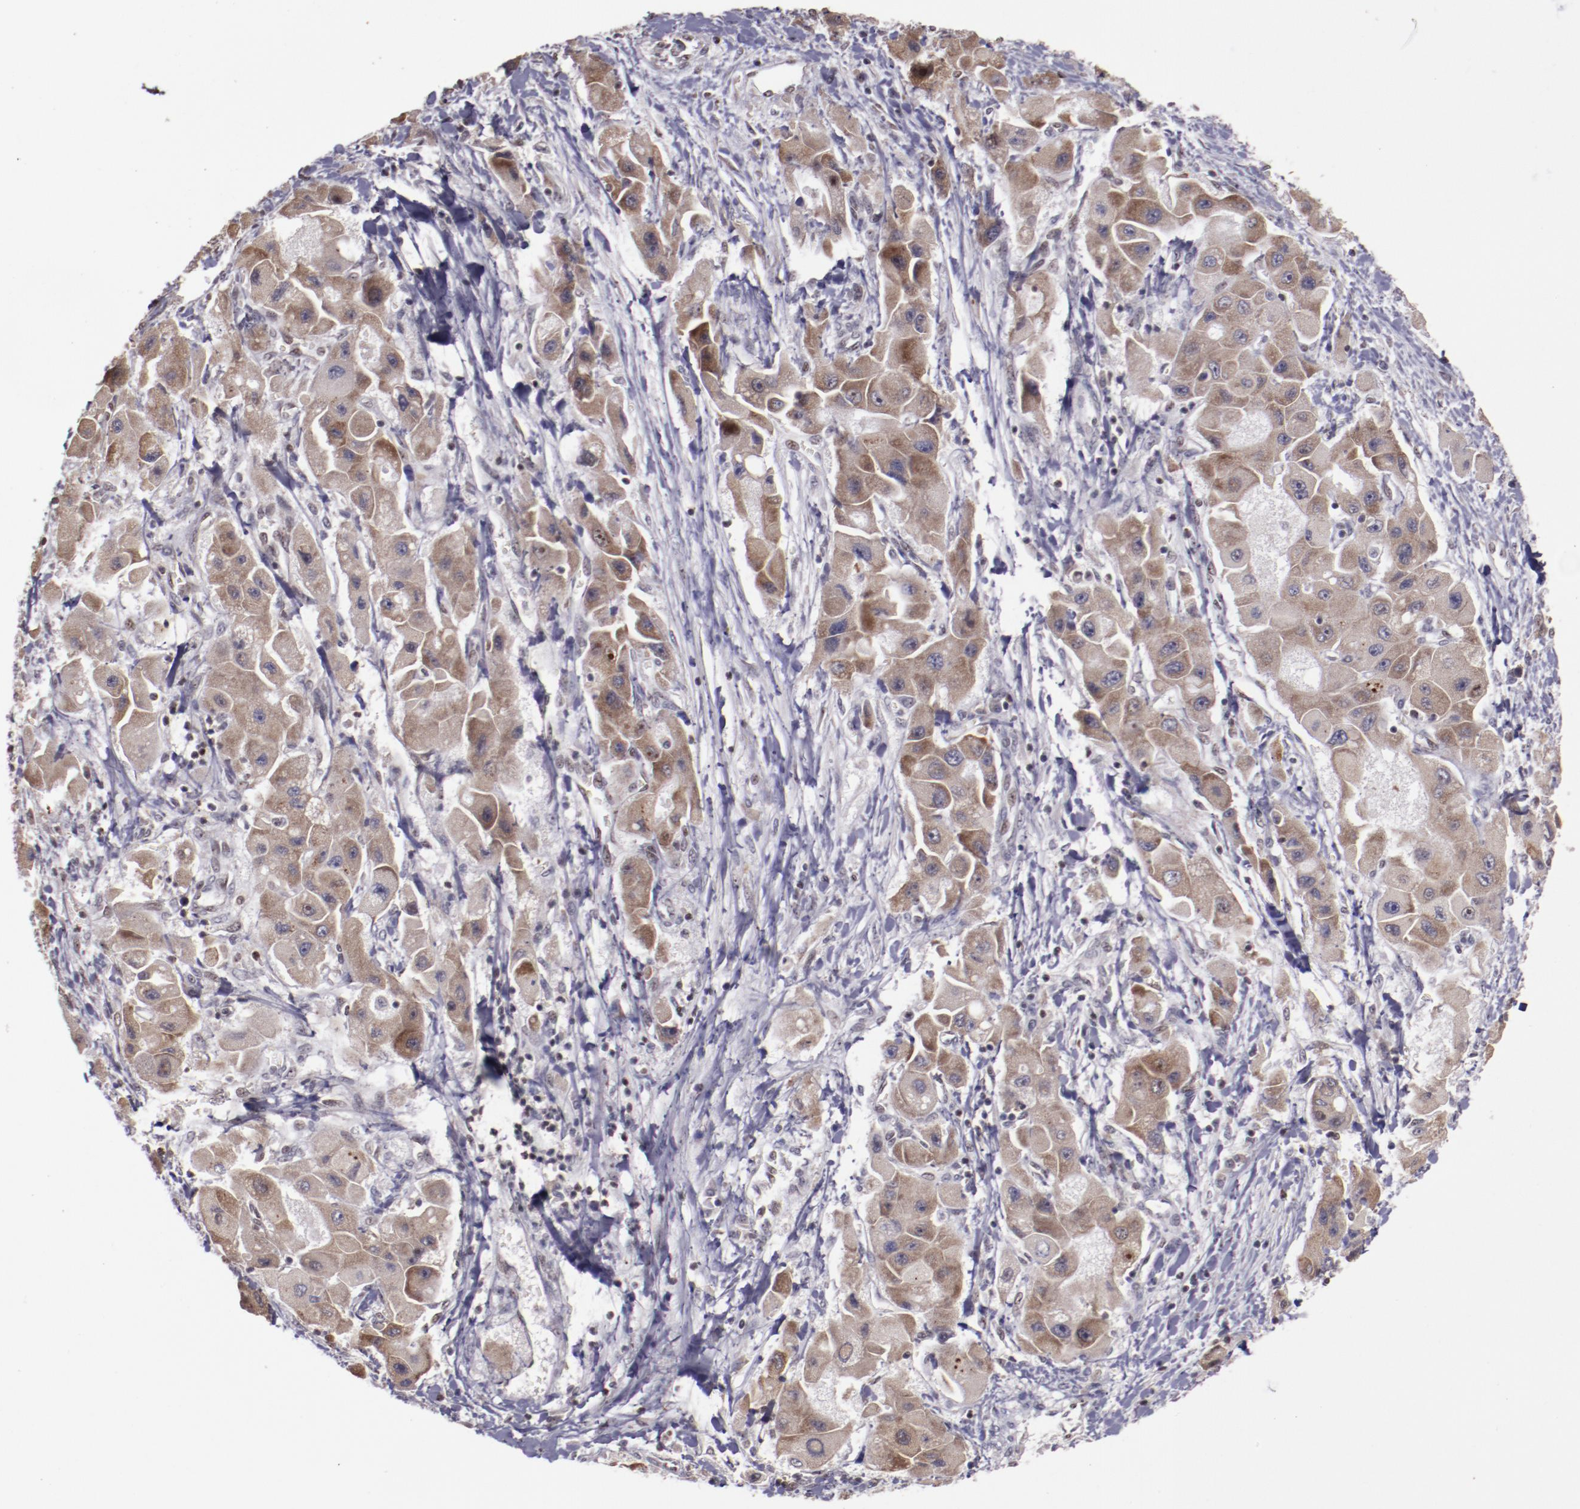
{"staining": {"intensity": "moderate", "quantity": "25%-75%", "location": "cytoplasmic/membranous"}, "tissue": "liver cancer", "cell_type": "Tumor cells", "image_type": "cancer", "snomed": [{"axis": "morphology", "description": "Carcinoma, Hepatocellular, NOS"}, {"axis": "topography", "description": "Liver"}], "caption": "DAB immunohistochemical staining of human liver hepatocellular carcinoma demonstrates moderate cytoplasmic/membranous protein staining in approximately 25%-75% of tumor cells. (Stains: DAB (3,3'-diaminobenzidine) in brown, nuclei in blue, Microscopy: brightfield microscopy at high magnification).", "gene": "DDX24", "patient": {"sex": "male", "age": 24}}